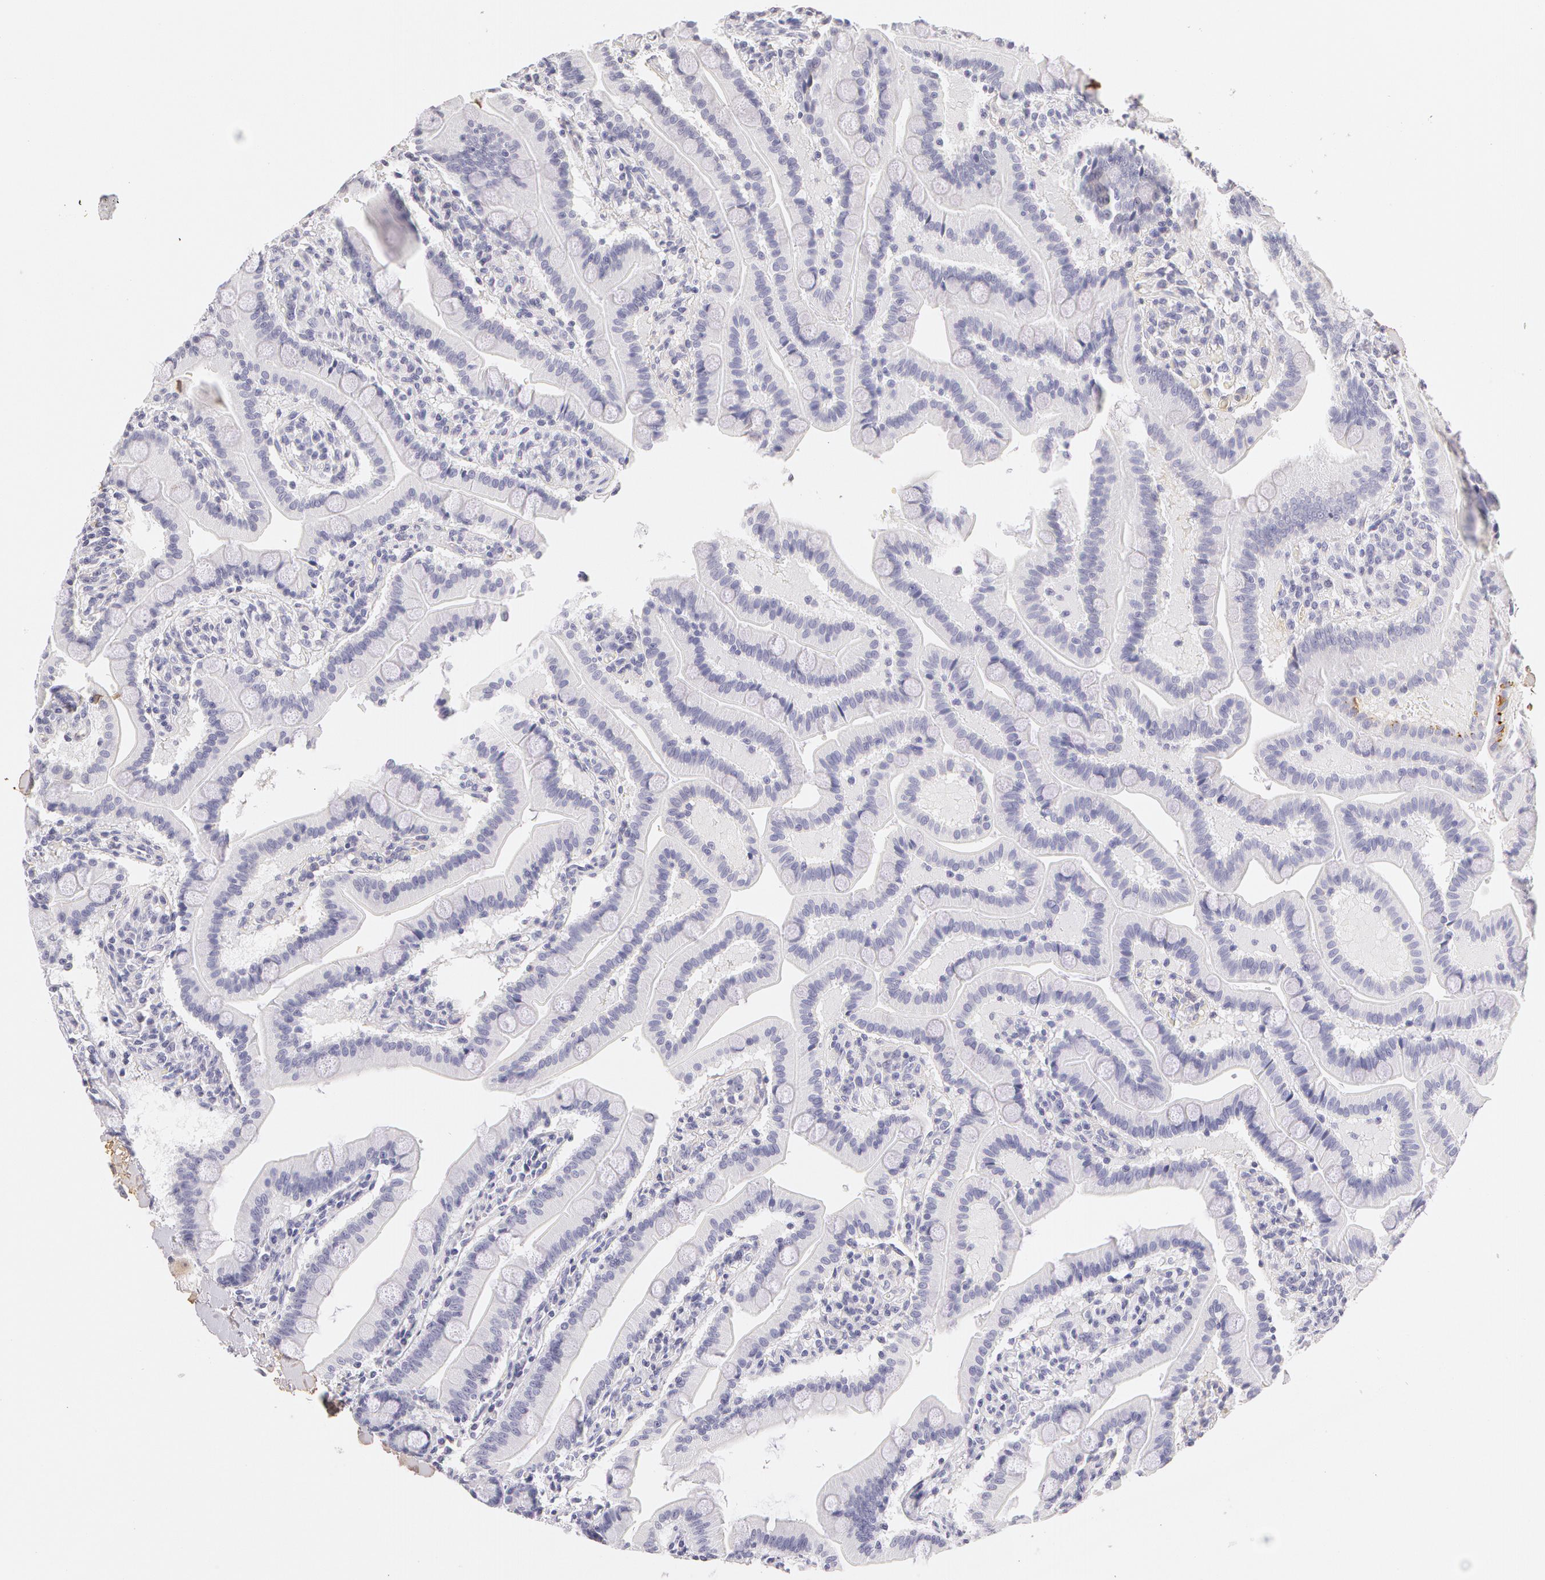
{"staining": {"intensity": "negative", "quantity": "none", "location": "none"}, "tissue": "duodenum", "cell_type": "Glandular cells", "image_type": "normal", "snomed": [{"axis": "morphology", "description": "Normal tissue, NOS"}, {"axis": "topography", "description": "Duodenum"}], "caption": "Duodenum stained for a protein using immunohistochemistry (IHC) displays no expression glandular cells.", "gene": "AHSG", "patient": {"sex": "female", "age": 77}}